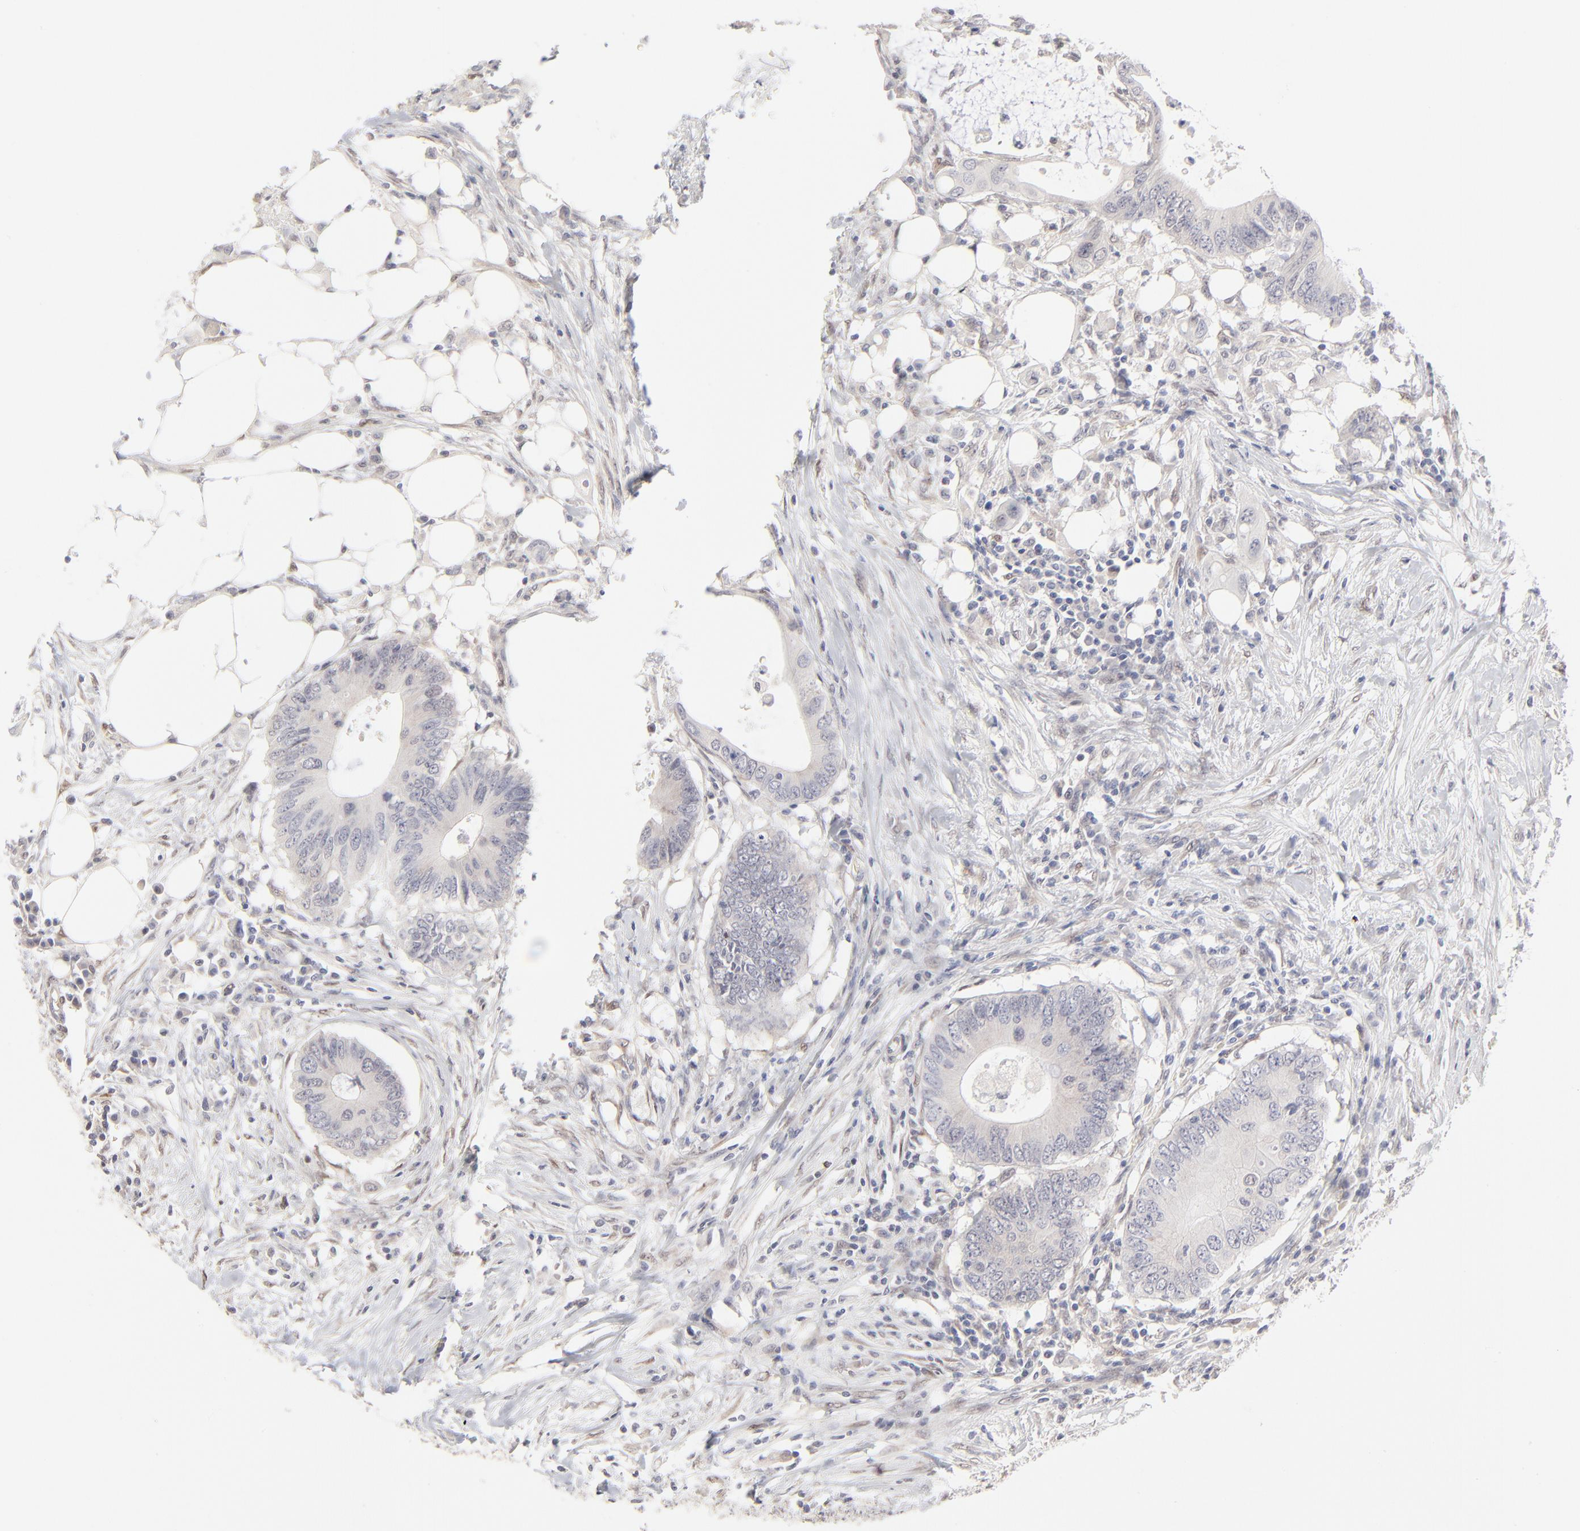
{"staining": {"intensity": "negative", "quantity": "none", "location": "none"}, "tissue": "colorectal cancer", "cell_type": "Tumor cells", "image_type": "cancer", "snomed": [{"axis": "morphology", "description": "Adenocarcinoma, NOS"}, {"axis": "topography", "description": "Colon"}], "caption": "A high-resolution photomicrograph shows IHC staining of adenocarcinoma (colorectal), which reveals no significant staining in tumor cells.", "gene": "RBM3", "patient": {"sex": "male", "age": 71}}